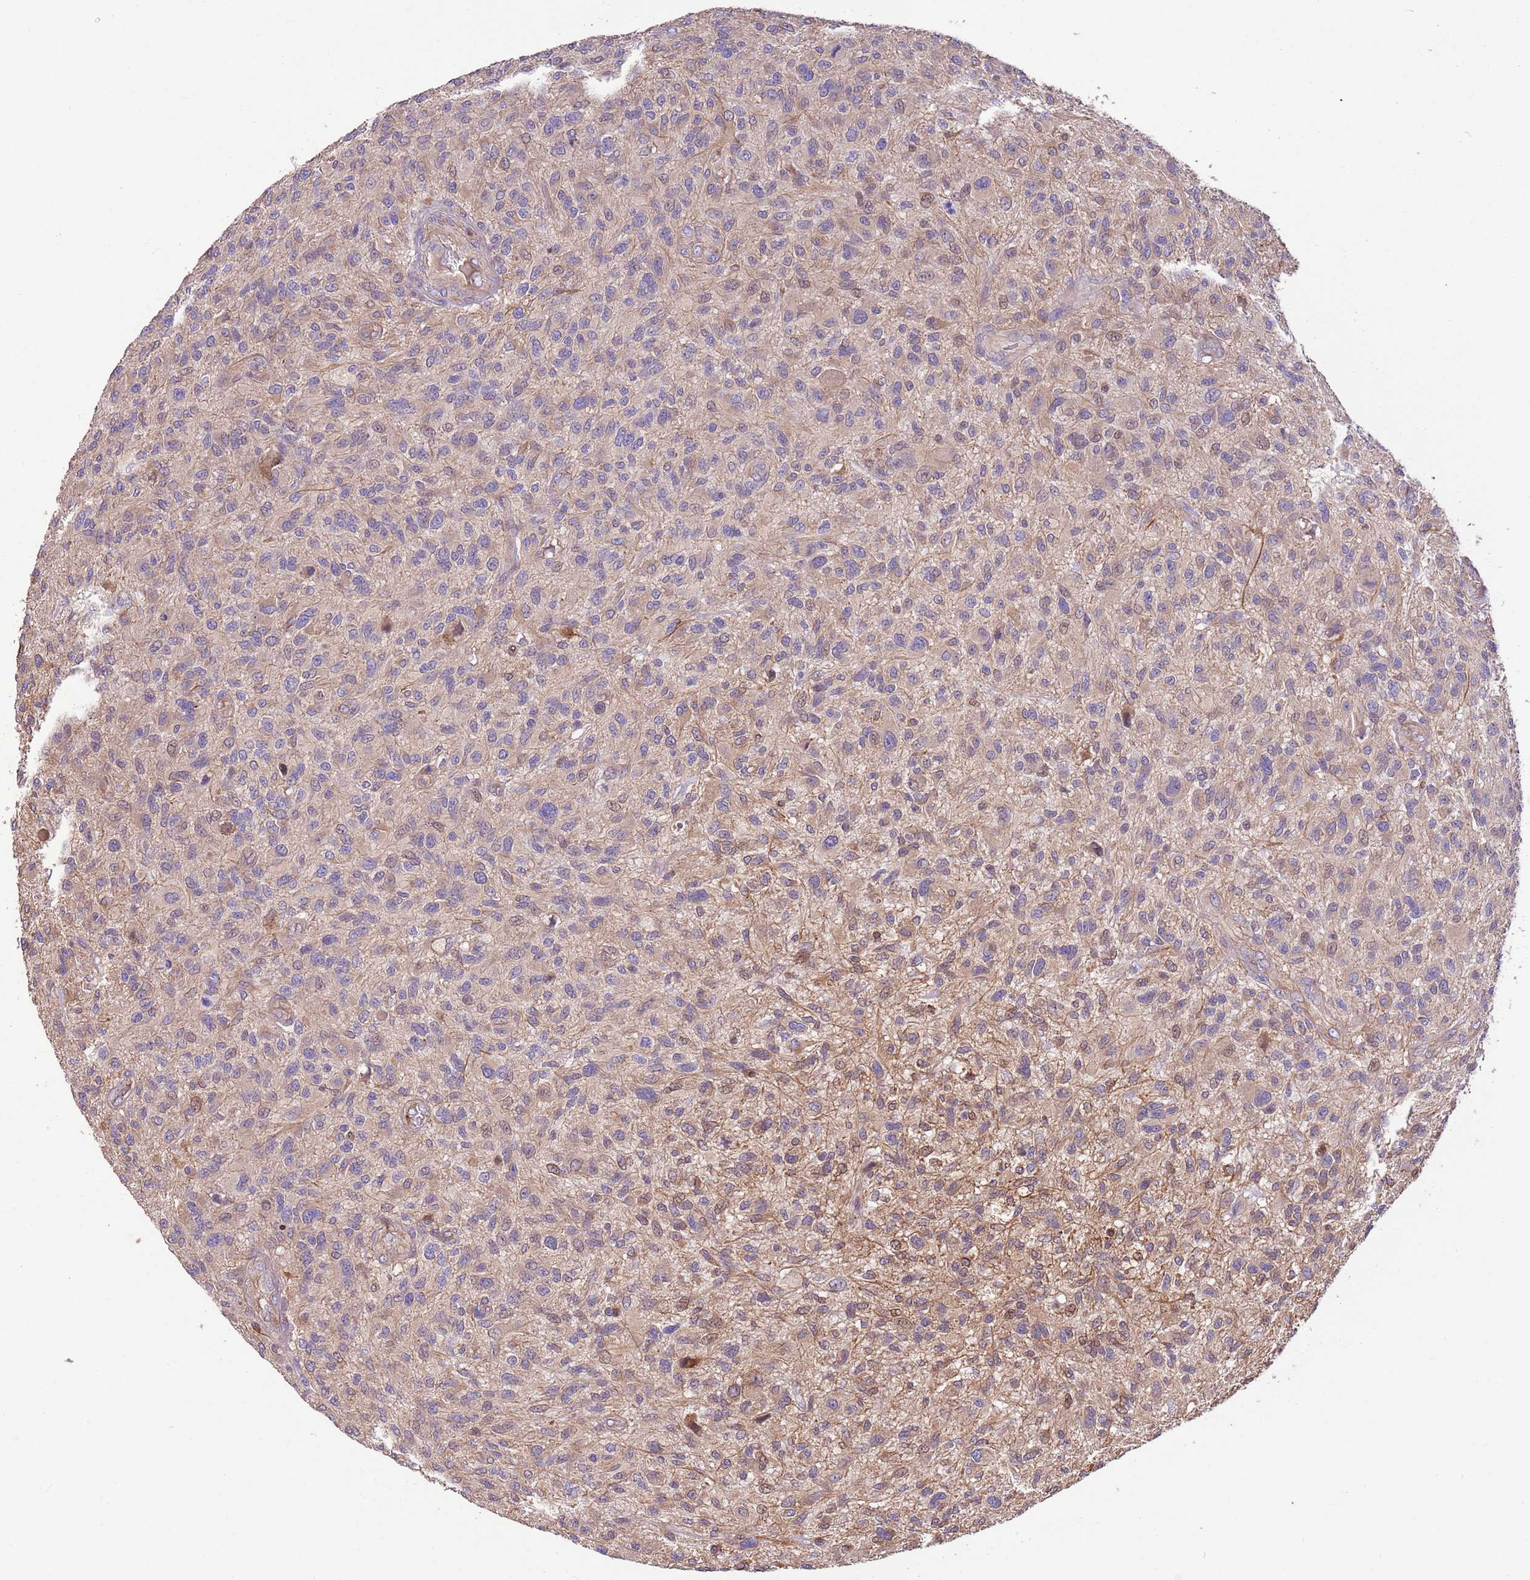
{"staining": {"intensity": "weak", "quantity": "<25%", "location": "cytoplasmic/membranous"}, "tissue": "glioma", "cell_type": "Tumor cells", "image_type": "cancer", "snomed": [{"axis": "morphology", "description": "Glioma, malignant, High grade"}, {"axis": "topography", "description": "Brain"}], "caption": "Histopathology image shows no protein positivity in tumor cells of malignant high-grade glioma tissue.", "gene": "FAM89B", "patient": {"sex": "male", "age": 47}}